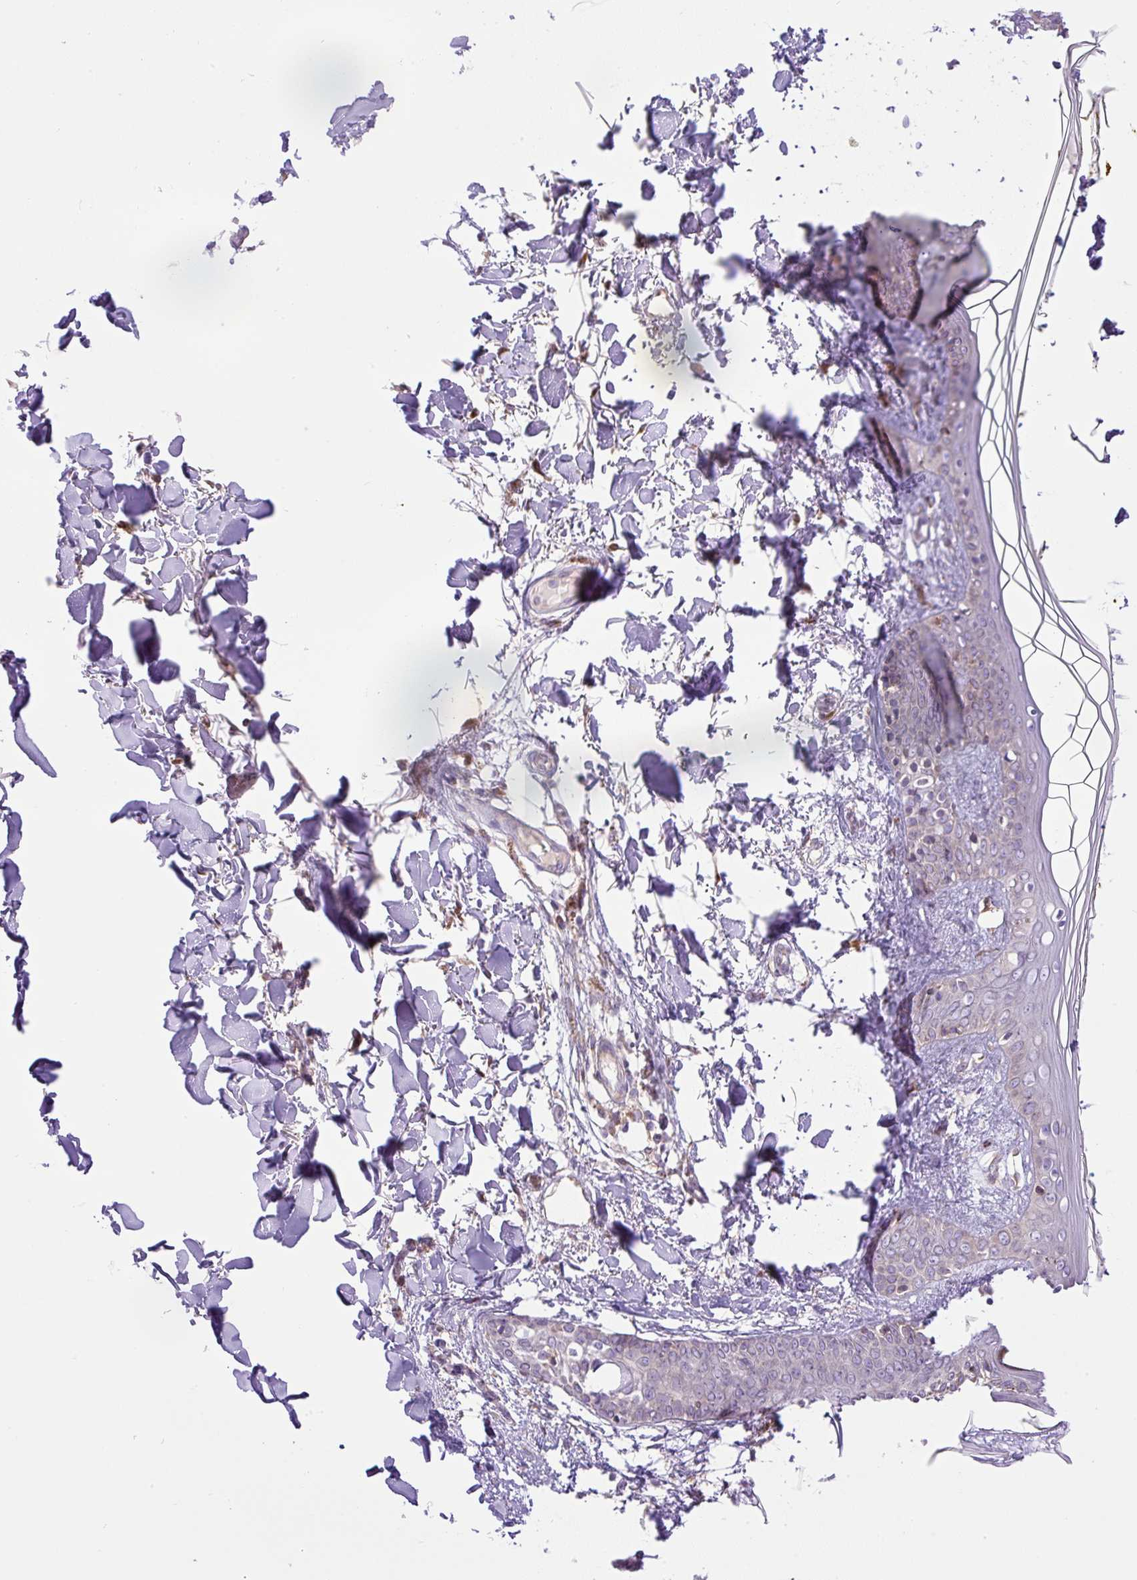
{"staining": {"intensity": "strong", "quantity": "25%-75%", "location": "nuclear"}, "tissue": "skin", "cell_type": "Fibroblasts", "image_type": "normal", "snomed": [{"axis": "morphology", "description": "Normal tissue, NOS"}, {"axis": "topography", "description": "Skin"}], "caption": "Immunohistochemistry (IHC) (DAB (3,3'-diaminobenzidine)) staining of normal skin reveals strong nuclear protein staining in approximately 25%-75% of fibroblasts. (IHC, brightfield microscopy, high magnification).", "gene": "POFUT1", "patient": {"sex": "female", "age": 34}}